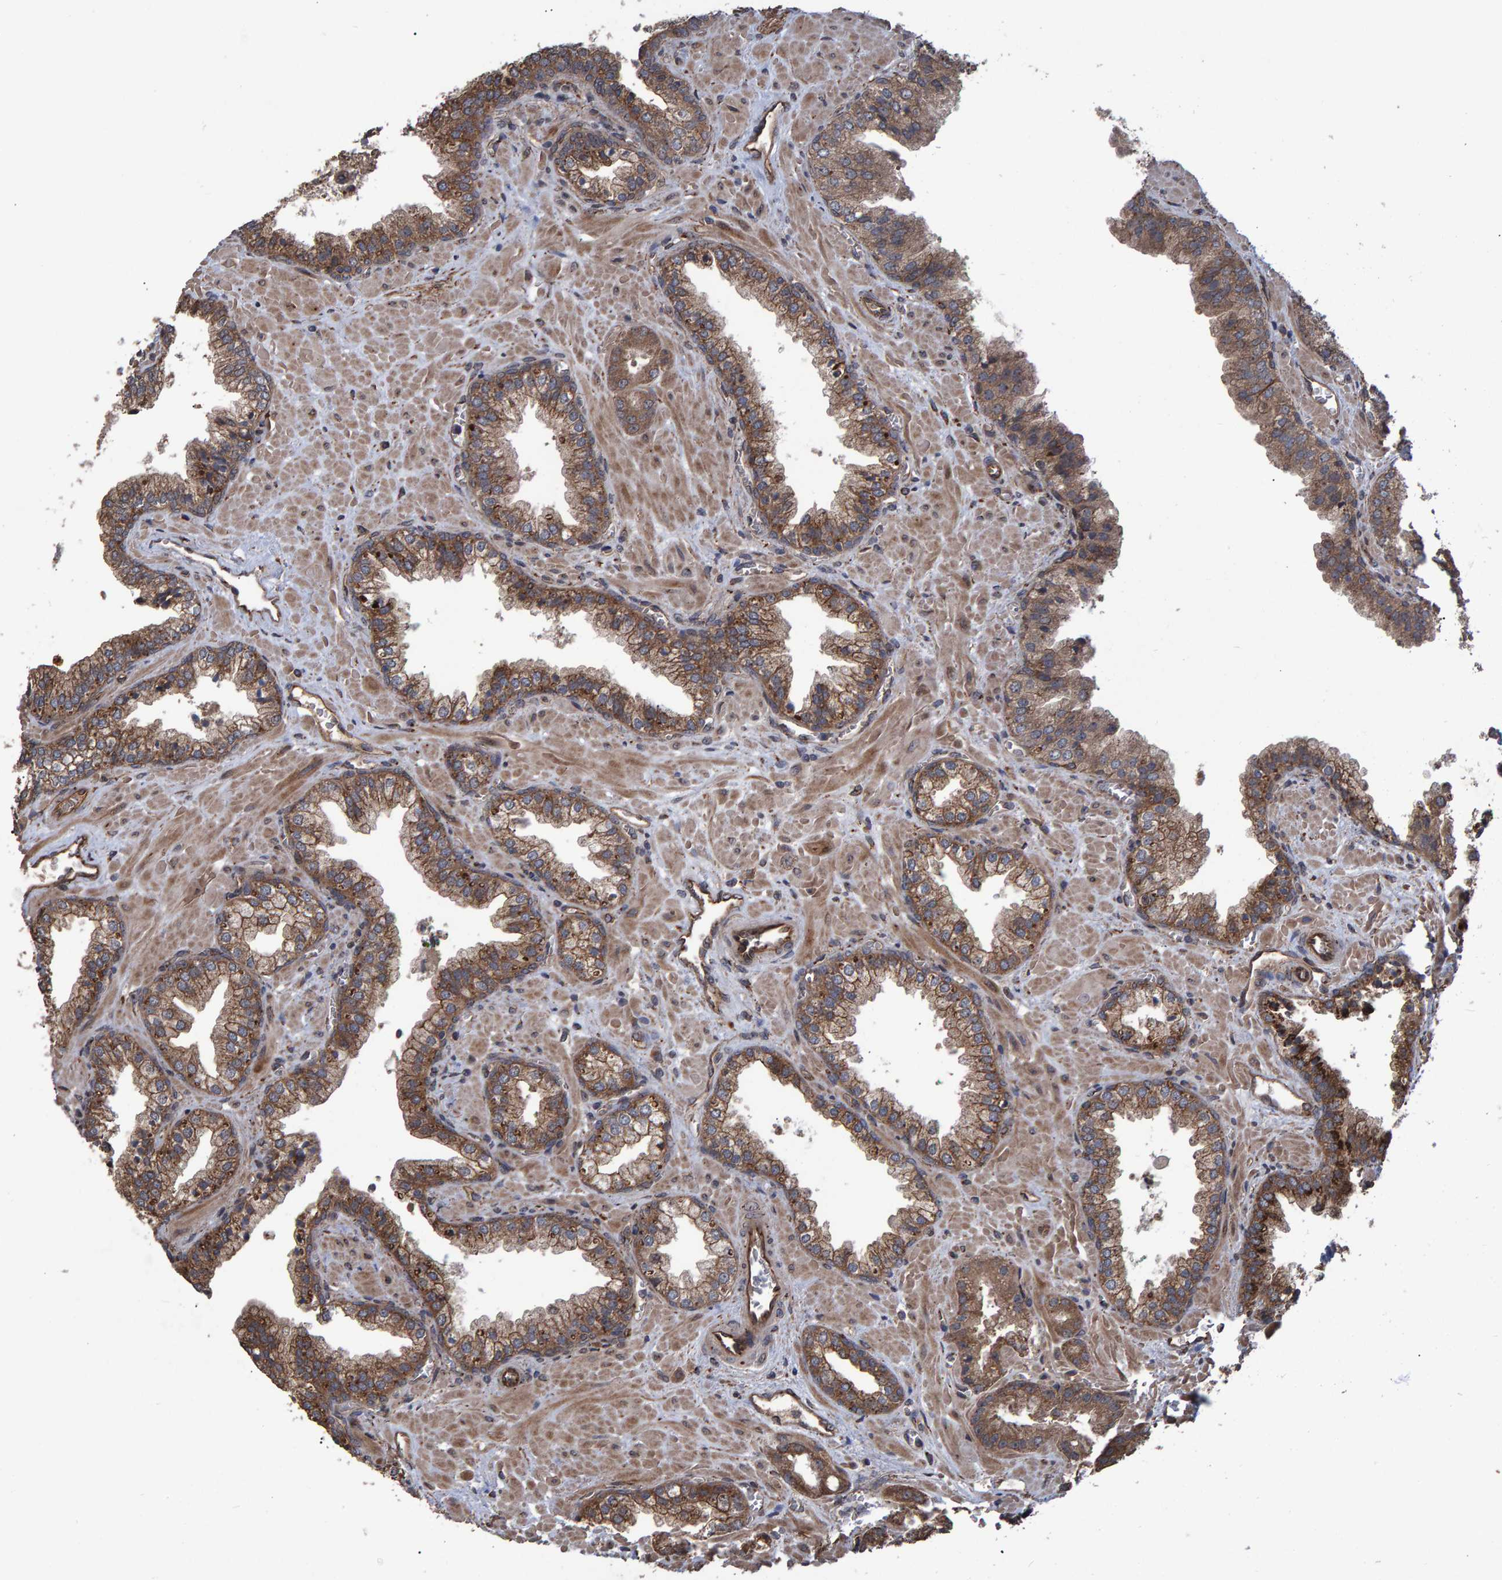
{"staining": {"intensity": "moderate", "quantity": ">75%", "location": "cytoplasmic/membranous"}, "tissue": "prostate cancer", "cell_type": "Tumor cells", "image_type": "cancer", "snomed": [{"axis": "morphology", "description": "Adenocarcinoma, Low grade"}, {"axis": "topography", "description": "Prostate"}], "caption": "High-magnification brightfield microscopy of prostate cancer stained with DAB (3,3'-diaminobenzidine) (brown) and counterstained with hematoxylin (blue). tumor cells exhibit moderate cytoplasmic/membranous expression is identified in approximately>75% of cells. The staining was performed using DAB to visualize the protein expression in brown, while the nuclei were stained in blue with hematoxylin (Magnification: 20x).", "gene": "TRIM68", "patient": {"sex": "male", "age": 71}}